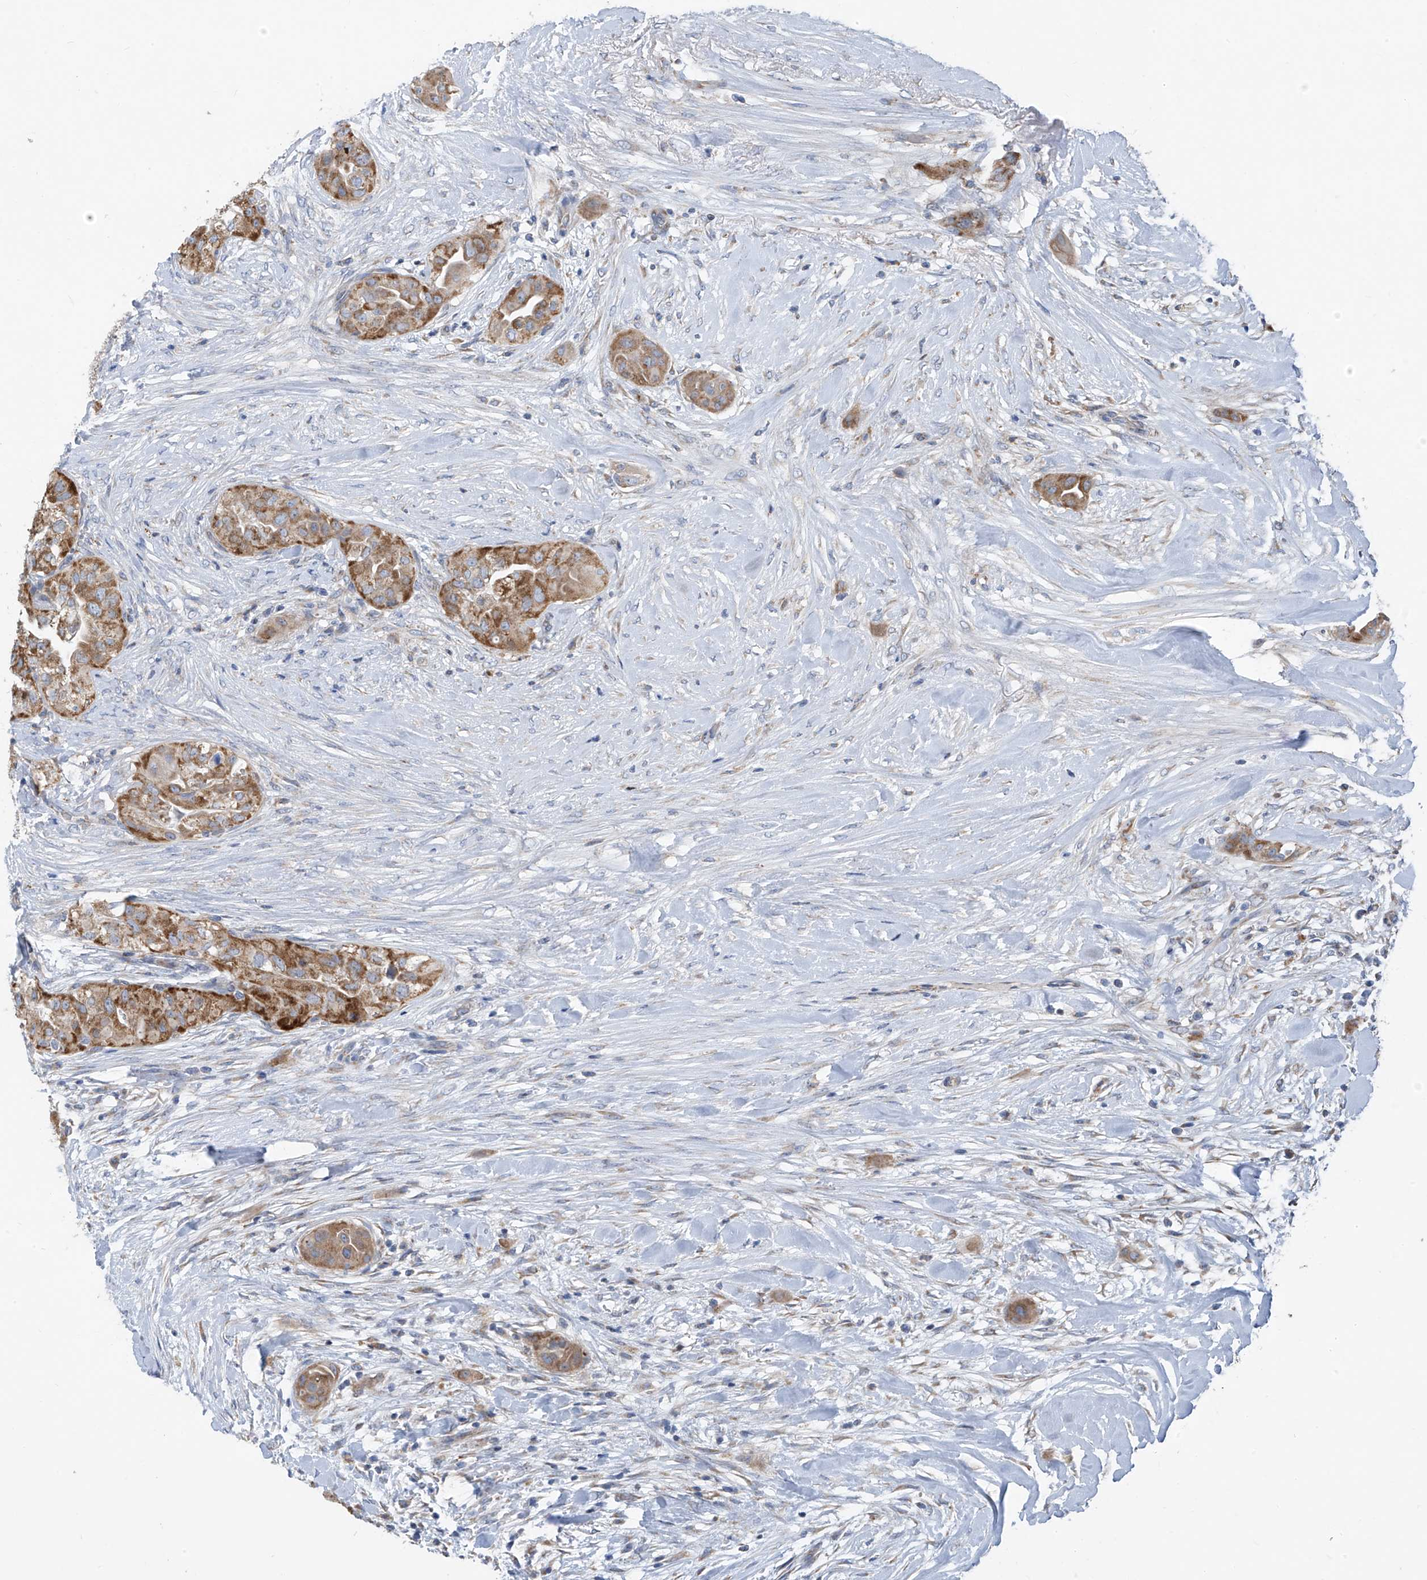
{"staining": {"intensity": "moderate", "quantity": ">75%", "location": "cytoplasmic/membranous"}, "tissue": "thyroid cancer", "cell_type": "Tumor cells", "image_type": "cancer", "snomed": [{"axis": "morphology", "description": "Papillary adenocarcinoma, NOS"}, {"axis": "topography", "description": "Thyroid gland"}], "caption": "Papillary adenocarcinoma (thyroid) was stained to show a protein in brown. There is medium levels of moderate cytoplasmic/membranous staining in approximately >75% of tumor cells.", "gene": "EOMES", "patient": {"sex": "female", "age": 59}}